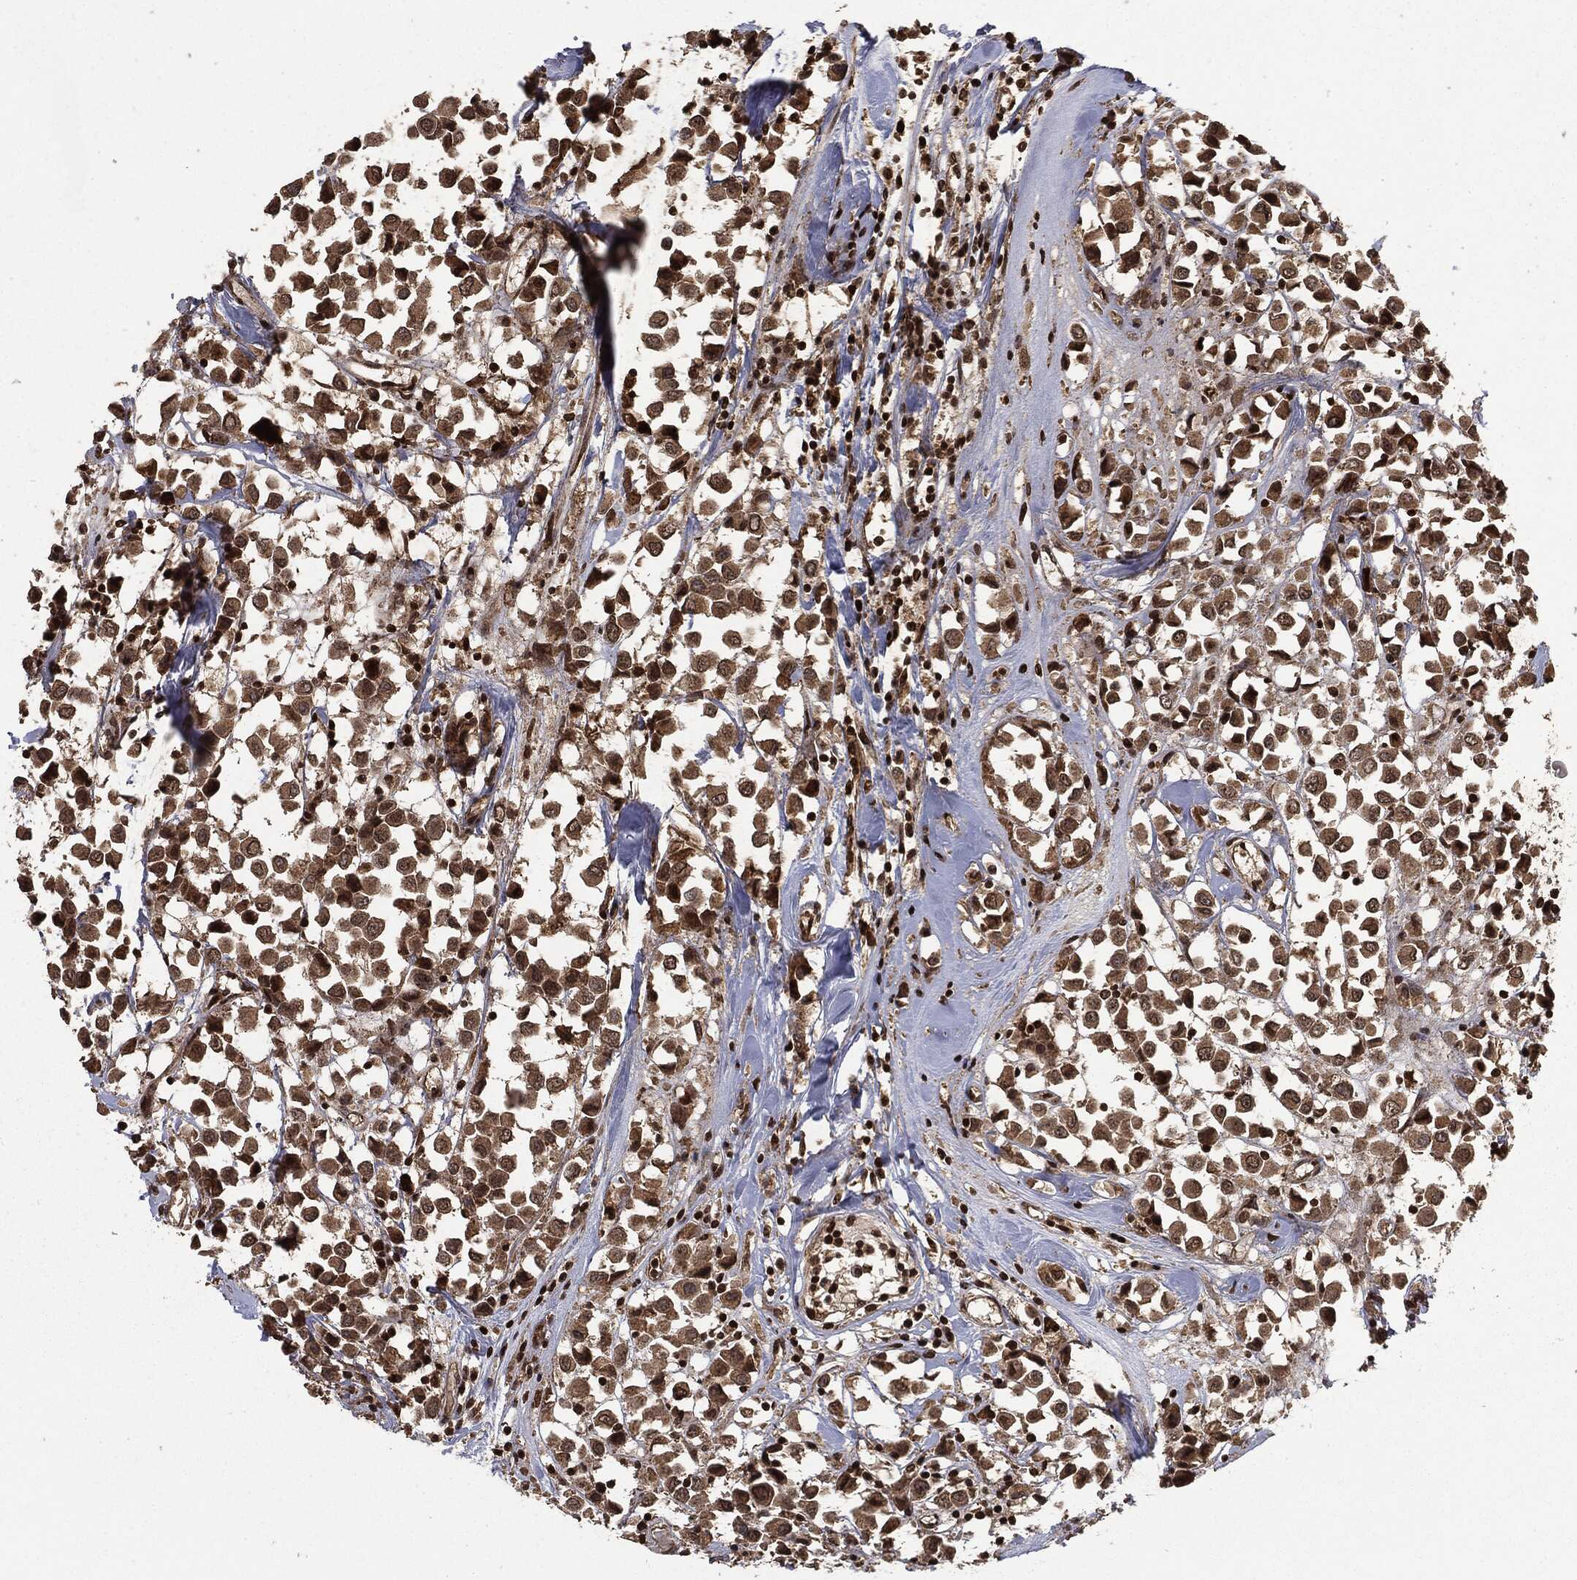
{"staining": {"intensity": "moderate", "quantity": ">75%", "location": "cytoplasmic/membranous"}, "tissue": "breast cancer", "cell_type": "Tumor cells", "image_type": "cancer", "snomed": [{"axis": "morphology", "description": "Duct carcinoma"}, {"axis": "topography", "description": "Breast"}], "caption": "A medium amount of moderate cytoplasmic/membranous staining is appreciated in about >75% of tumor cells in breast cancer tissue.", "gene": "CTDP1", "patient": {"sex": "female", "age": 61}}